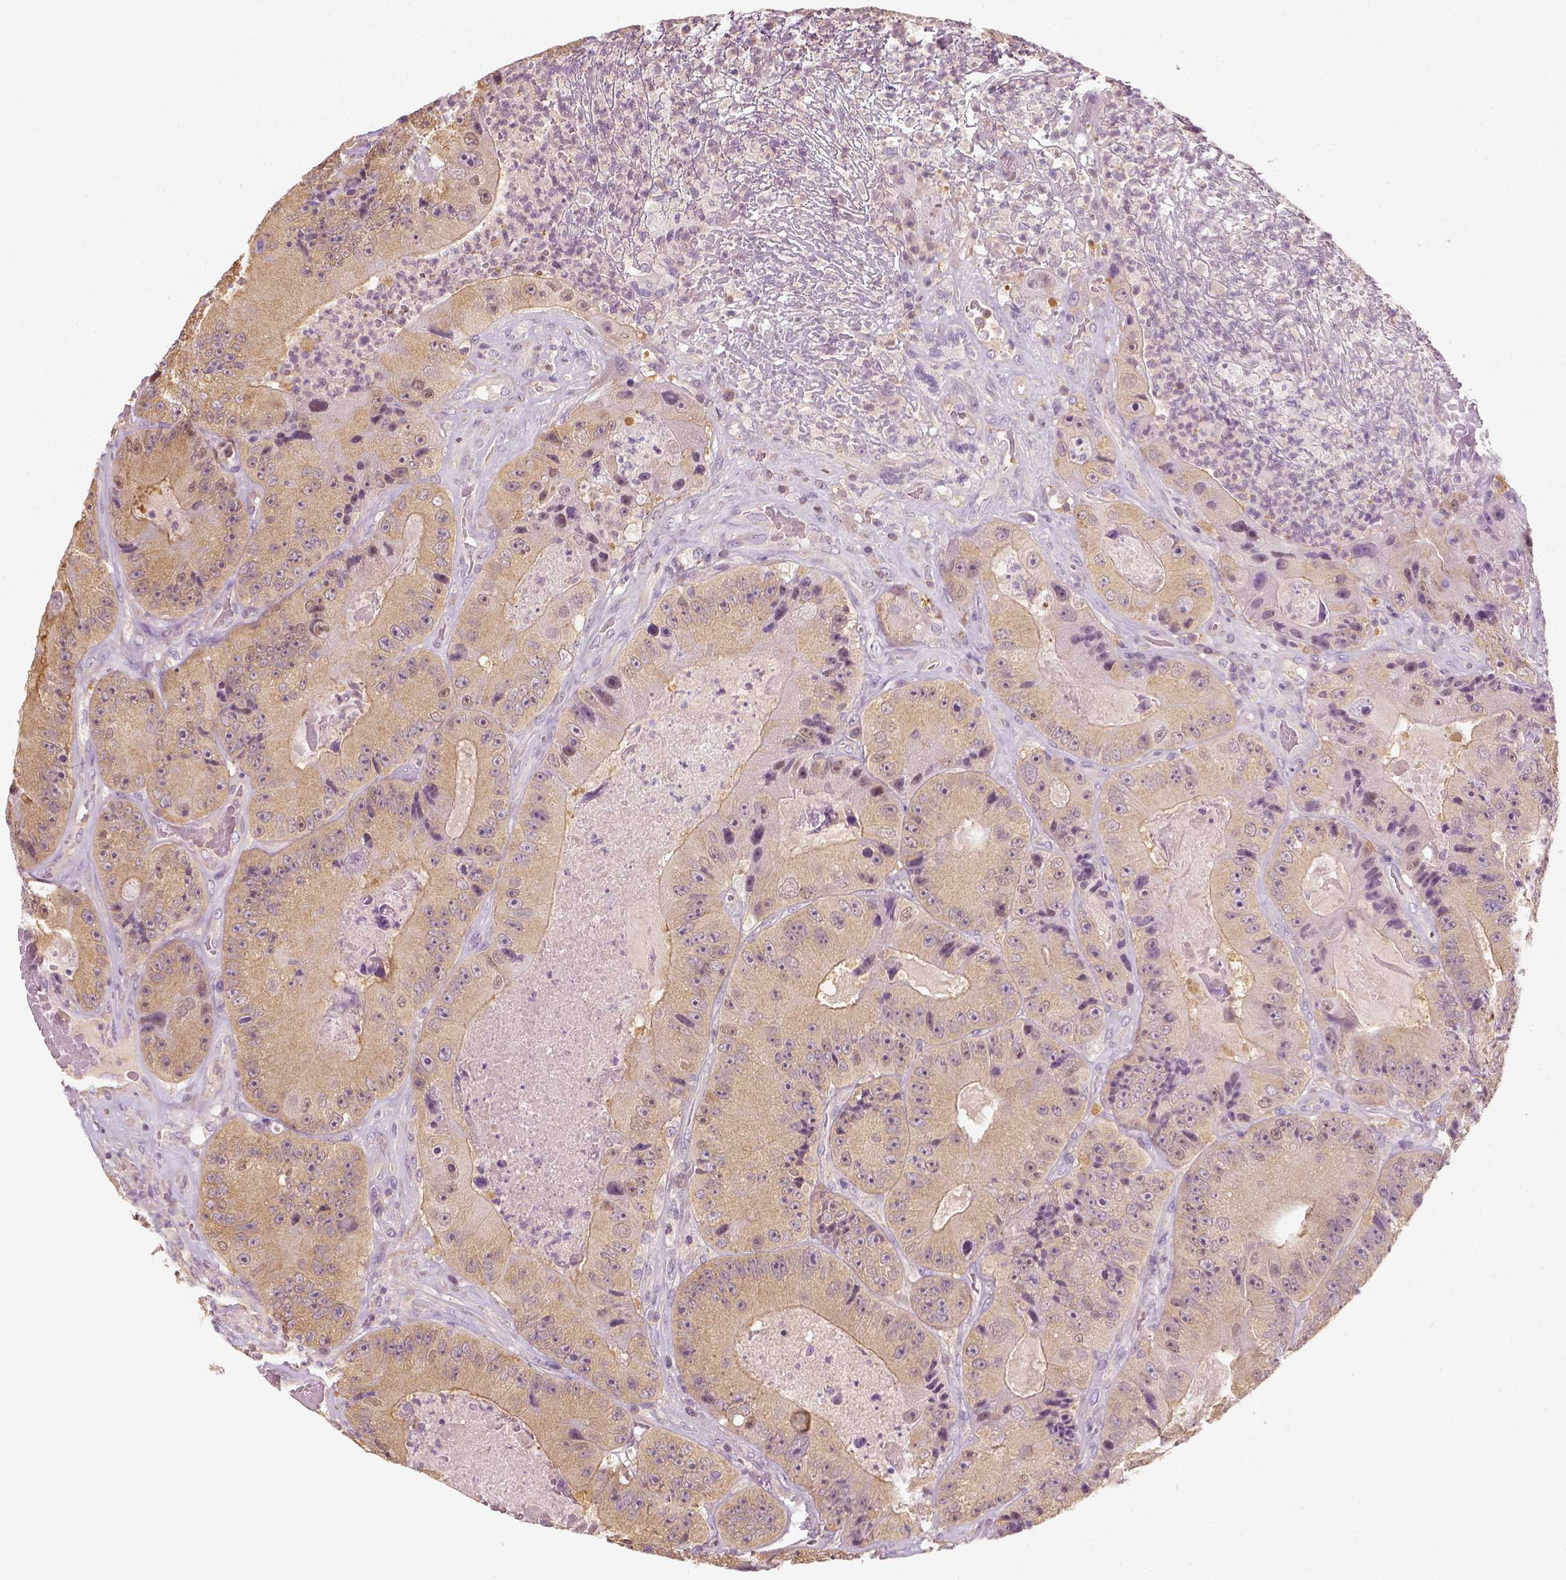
{"staining": {"intensity": "weak", "quantity": ">75%", "location": "cytoplasmic/membranous"}, "tissue": "colorectal cancer", "cell_type": "Tumor cells", "image_type": "cancer", "snomed": [{"axis": "morphology", "description": "Adenocarcinoma, NOS"}, {"axis": "topography", "description": "Colon"}], "caption": "IHC micrograph of colorectal cancer (adenocarcinoma) stained for a protein (brown), which exhibits low levels of weak cytoplasmic/membranous staining in about >75% of tumor cells.", "gene": "EPHB1", "patient": {"sex": "female", "age": 86}}